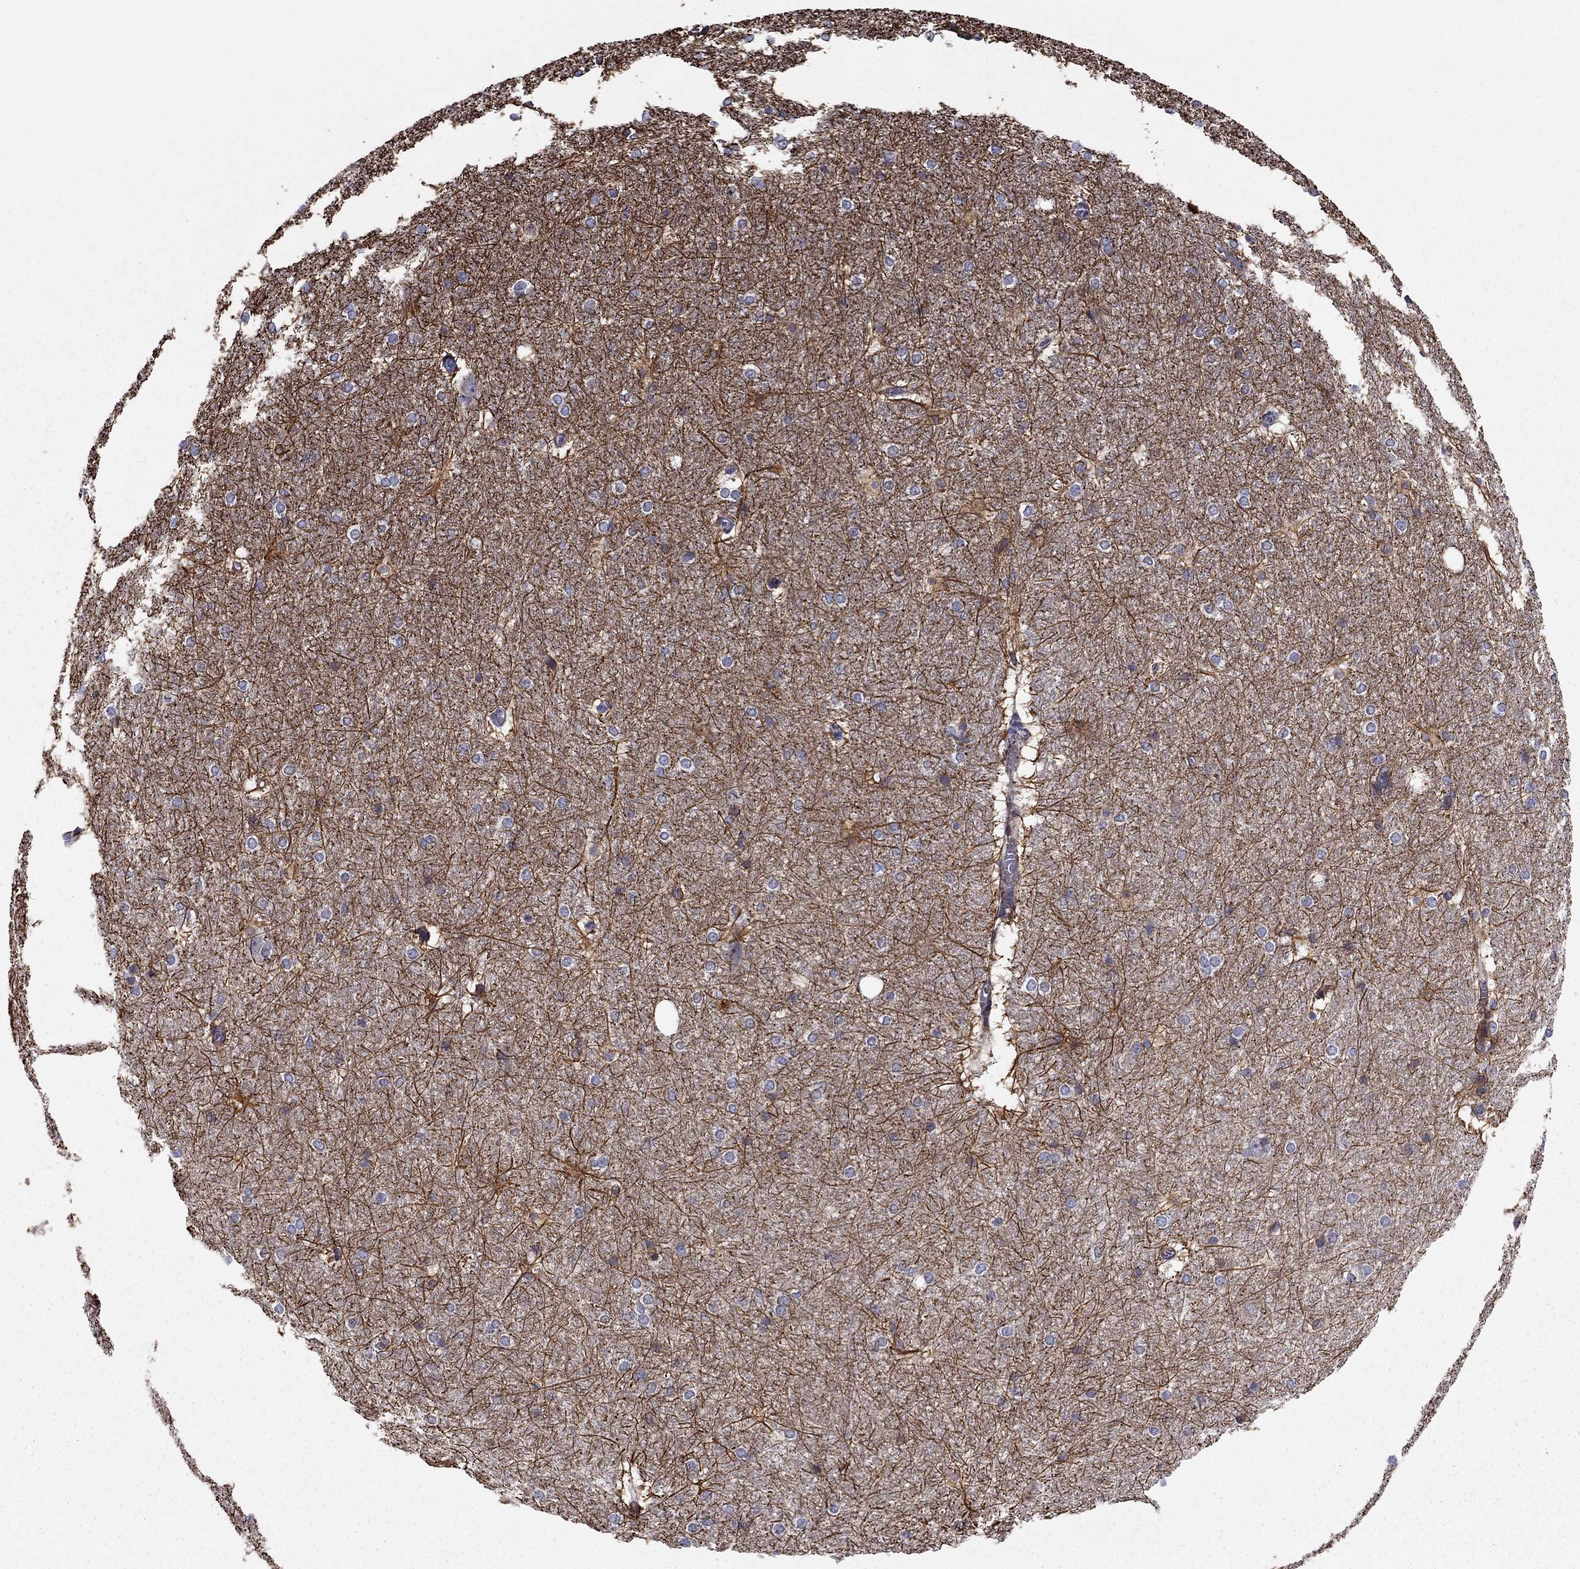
{"staining": {"intensity": "moderate", "quantity": ">75%", "location": "cytoplasmic/membranous"}, "tissue": "hippocampus", "cell_type": "Glial cells", "image_type": "normal", "snomed": [{"axis": "morphology", "description": "Normal tissue, NOS"}, {"axis": "topography", "description": "Cerebral cortex"}, {"axis": "topography", "description": "Hippocampus"}], "caption": "The photomicrograph demonstrates immunohistochemical staining of benign hippocampus. There is moderate cytoplasmic/membranous staining is identified in approximately >75% of glial cells.", "gene": "CLSTN1", "patient": {"sex": "female", "age": 19}}